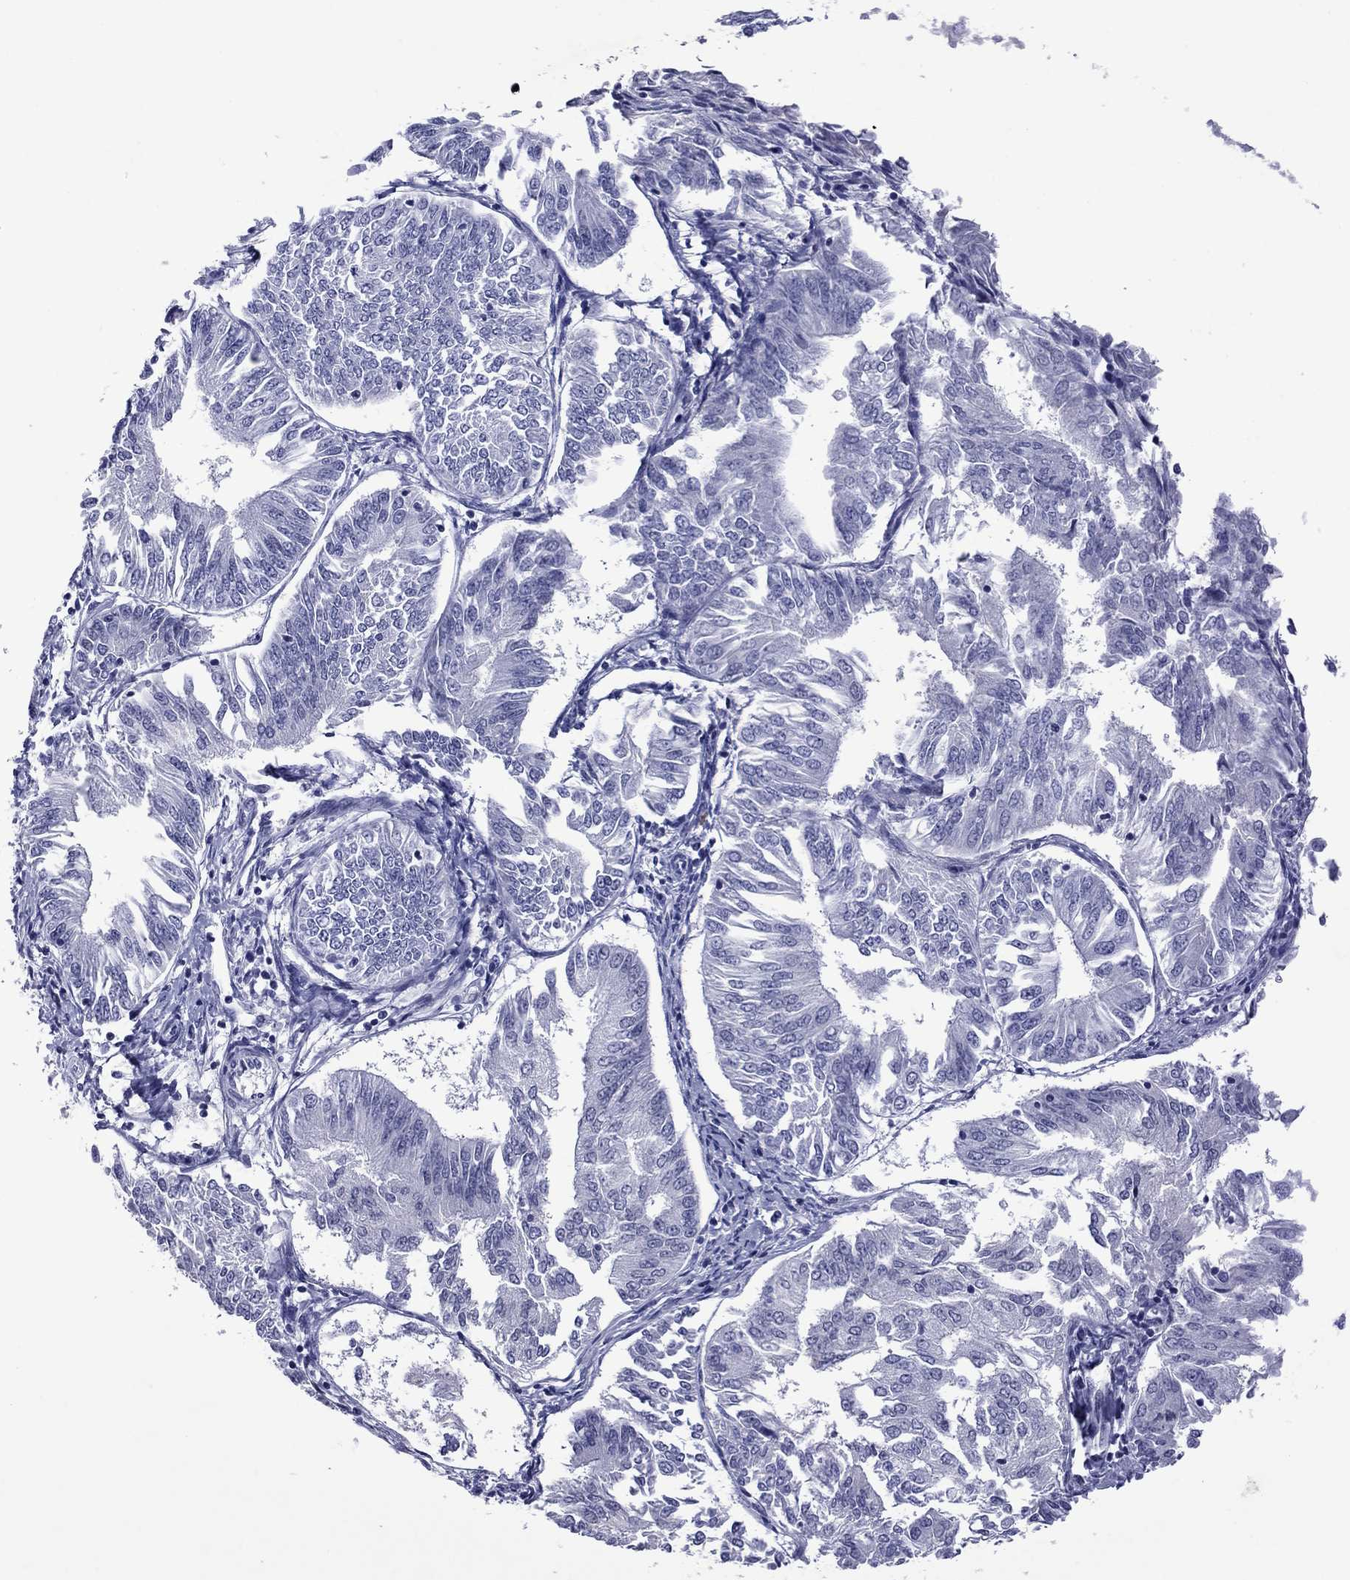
{"staining": {"intensity": "negative", "quantity": "none", "location": "none"}, "tissue": "endometrial cancer", "cell_type": "Tumor cells", "image_type": "cancer", "snomed": [{"axis": "morphology", "description": "Adenocarcinoma, NOS"}, {"axis": "topography", "description": "Endometrium"}], "caption": "Tumor cells are negative for brown protein staining in endometrial adenocarcinoma. (Brightfield microscopy of DAB (3,3'-diaminobenzidine) immunohistochemistry at high magnification).", "gene": "PIWIL1", "patient": {"sex": "female", "age": 58}}